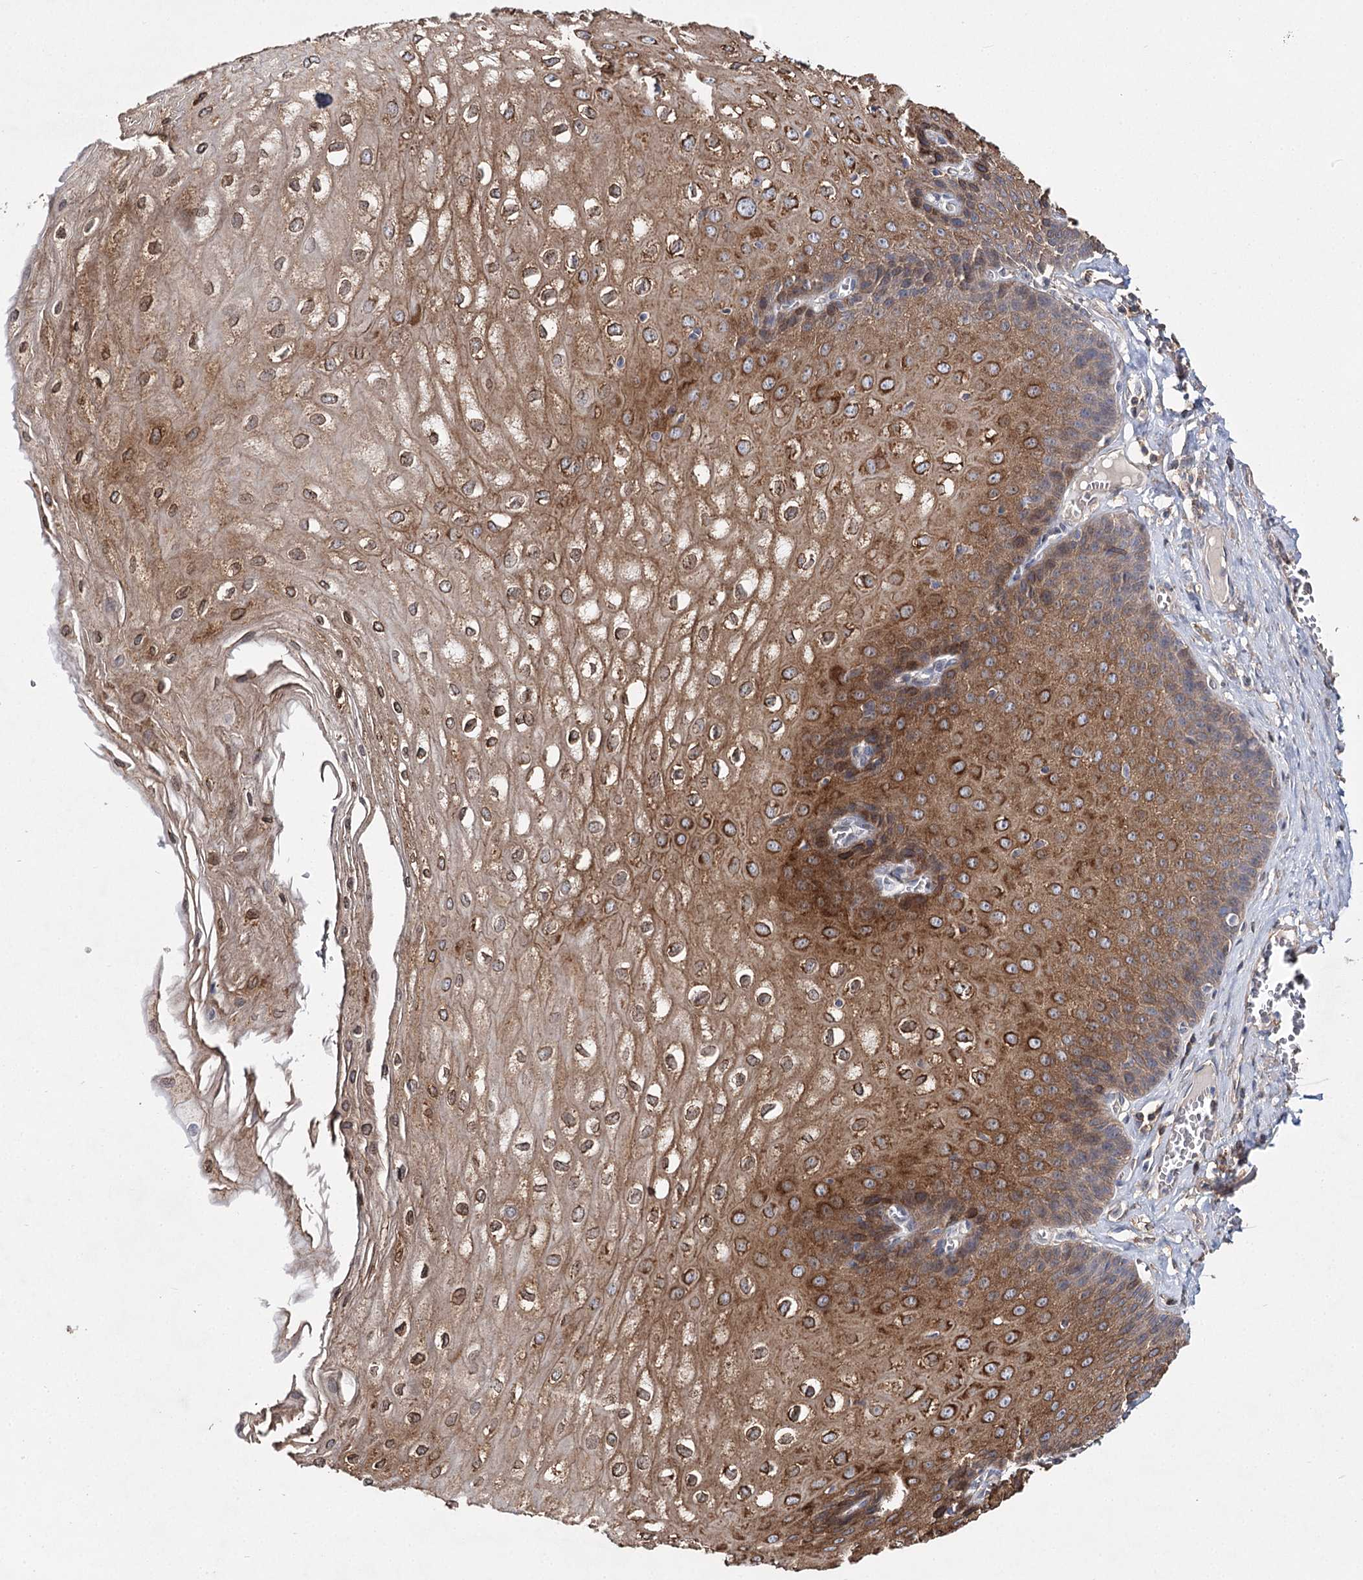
{"staining": {"intensity": "moderate", "quantity": "25%-75%", "location": "cytoplasmic/membranous"}, "tissue": "esophagus", "cell_type": "Squamous epithelial cells", "image_type": "normal", "snomed": [{"axis": "morphology", "description": "Normal tissue, NOS"}, {"axis": "topography", "description": "Esophagus"}], "caption": "An image of esophagus stained for a protein exhibits moderate cytoplasmic/membranous brown staining in squamous epithelial cells.", "gene": "TMEM218", "patient": {"sex": "male", "age": 60}}